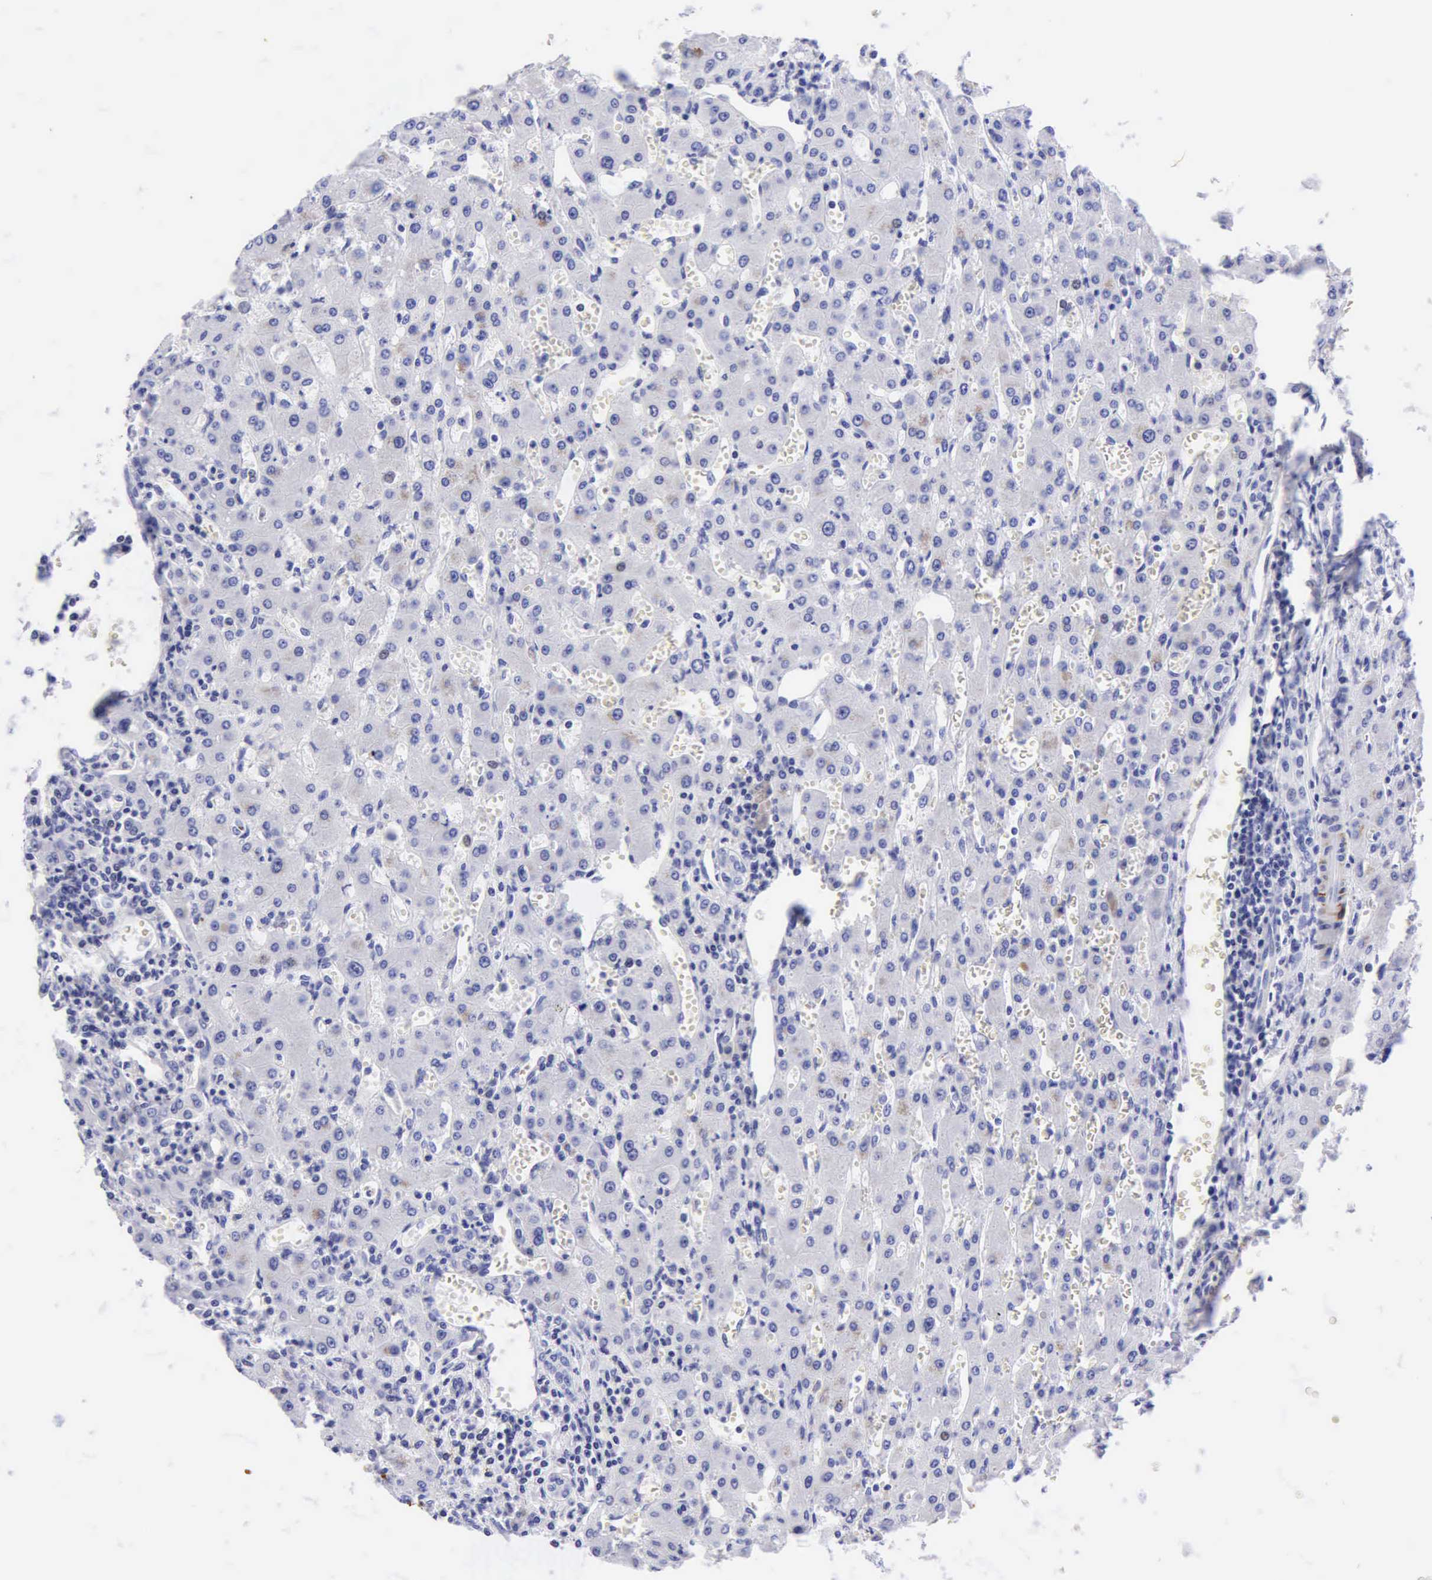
{"staining": {"intensity": "negative", "quantity": "none", "location": "none"}, "tissue": "liver", "cell_type": "Cholangiocytes", "image_type": "normal", "snomed": [{"axis": "morphology", "description": "Normal tissue, NOS"}, {"axis": "topography", "description": "Liver"}], "caption": "Immunohistochemistry of benign liver demonstrates no positivity in cholangiocytes. (DAB IHC, high magnification).", "gene": "DES", "patient": {"sex": "female", "age": 30}}